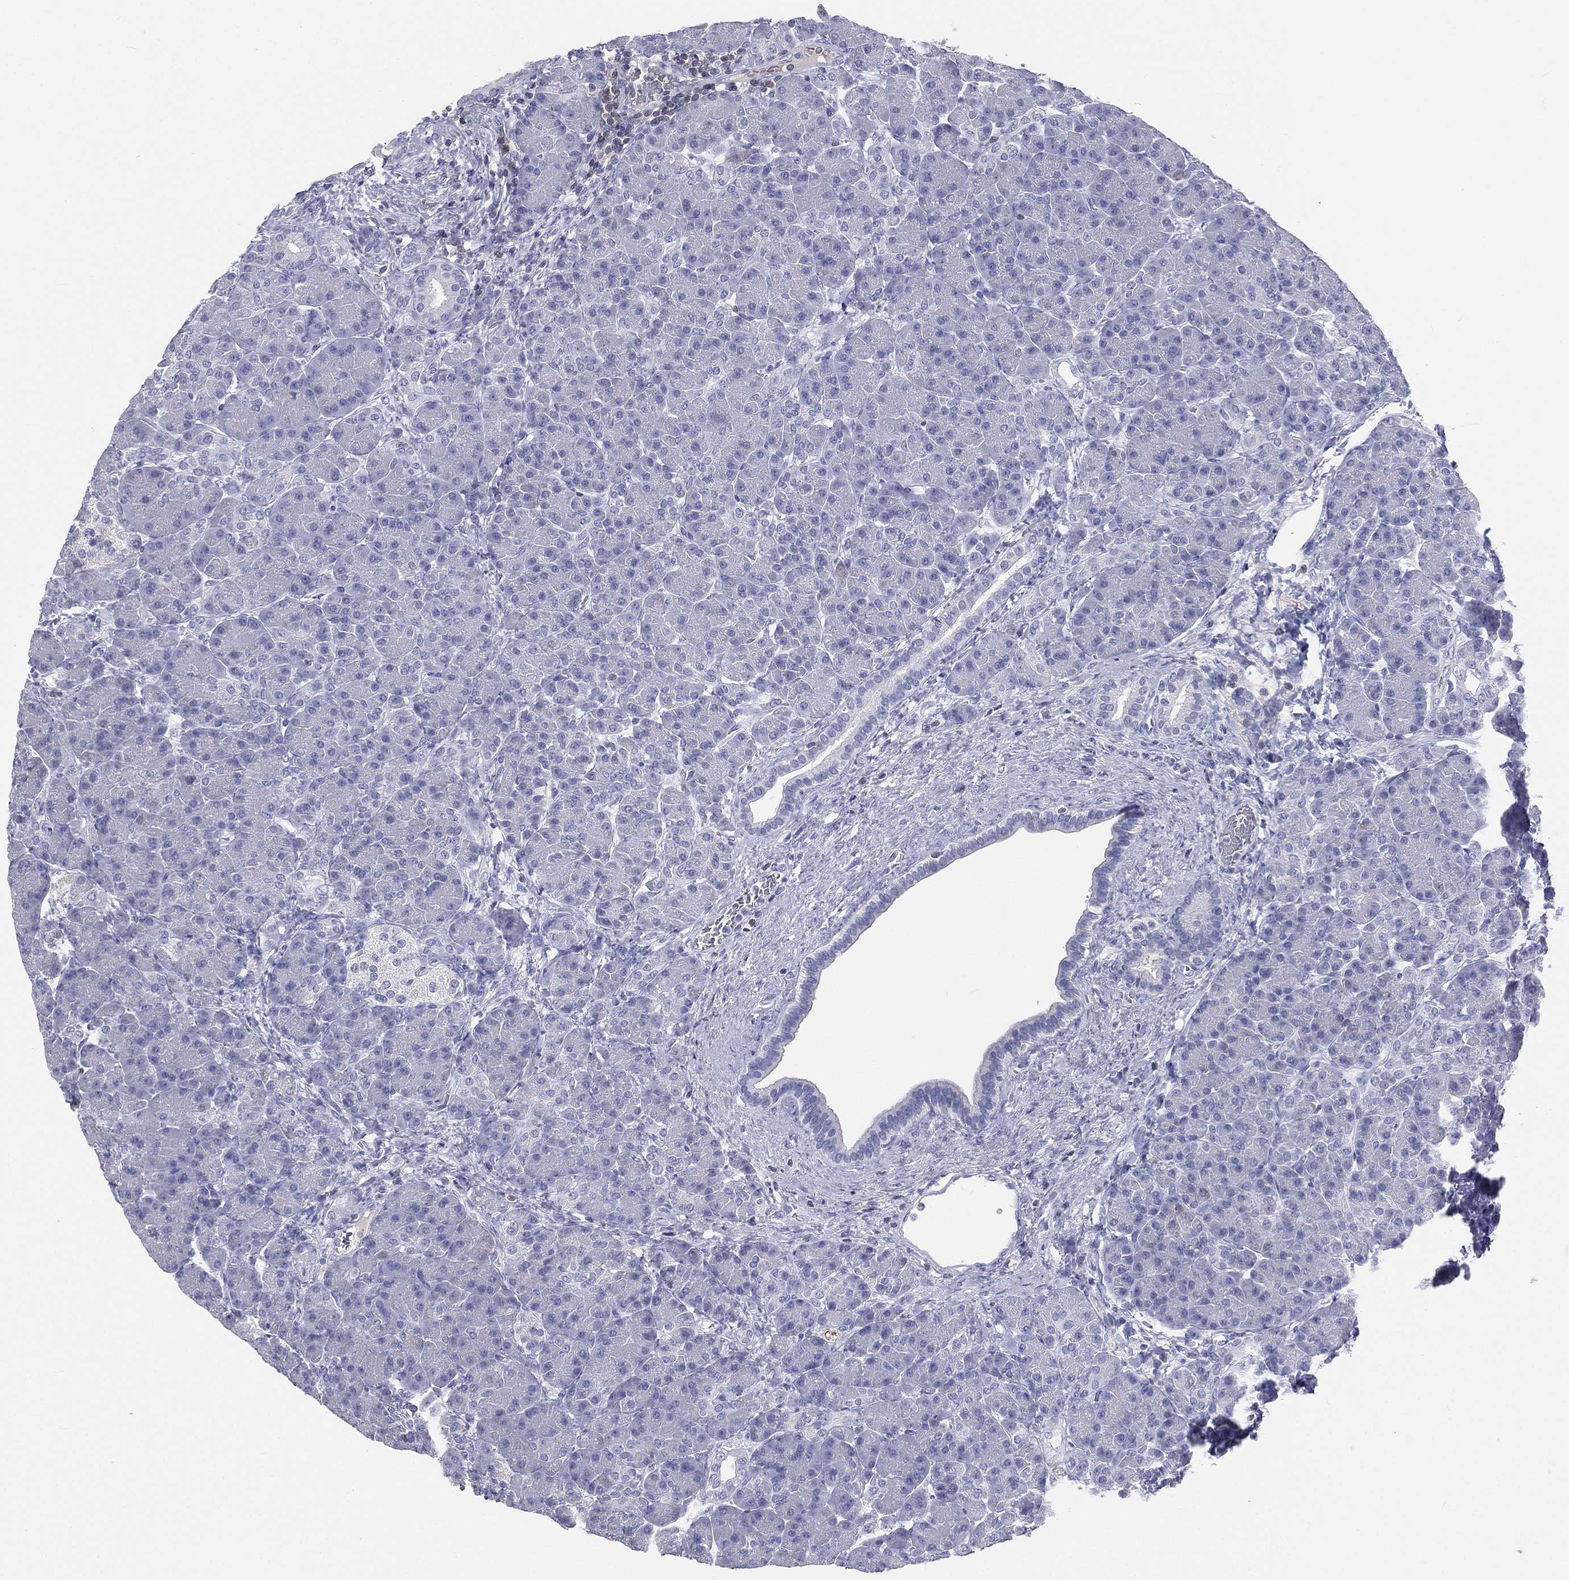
{"staining": {"intensity": "negative", "quantity": "none", "location": "none"}, "tissue": "pancreas", "cell_type": "Exocrine glandular cells", "image_type": "normal", "snomed": [{"axis": "morphology", "description": "Normal tissue, NOS"}, {"axis": "topography", "description": "Pancreas"}], "caption": "This is an immunohistochemistry (IHC) micrograph of benign human pancreas. There is no expression in exocrine glandular cells.", "gene": "CD3D", "patient": {"sex": "female", "age": 63}}